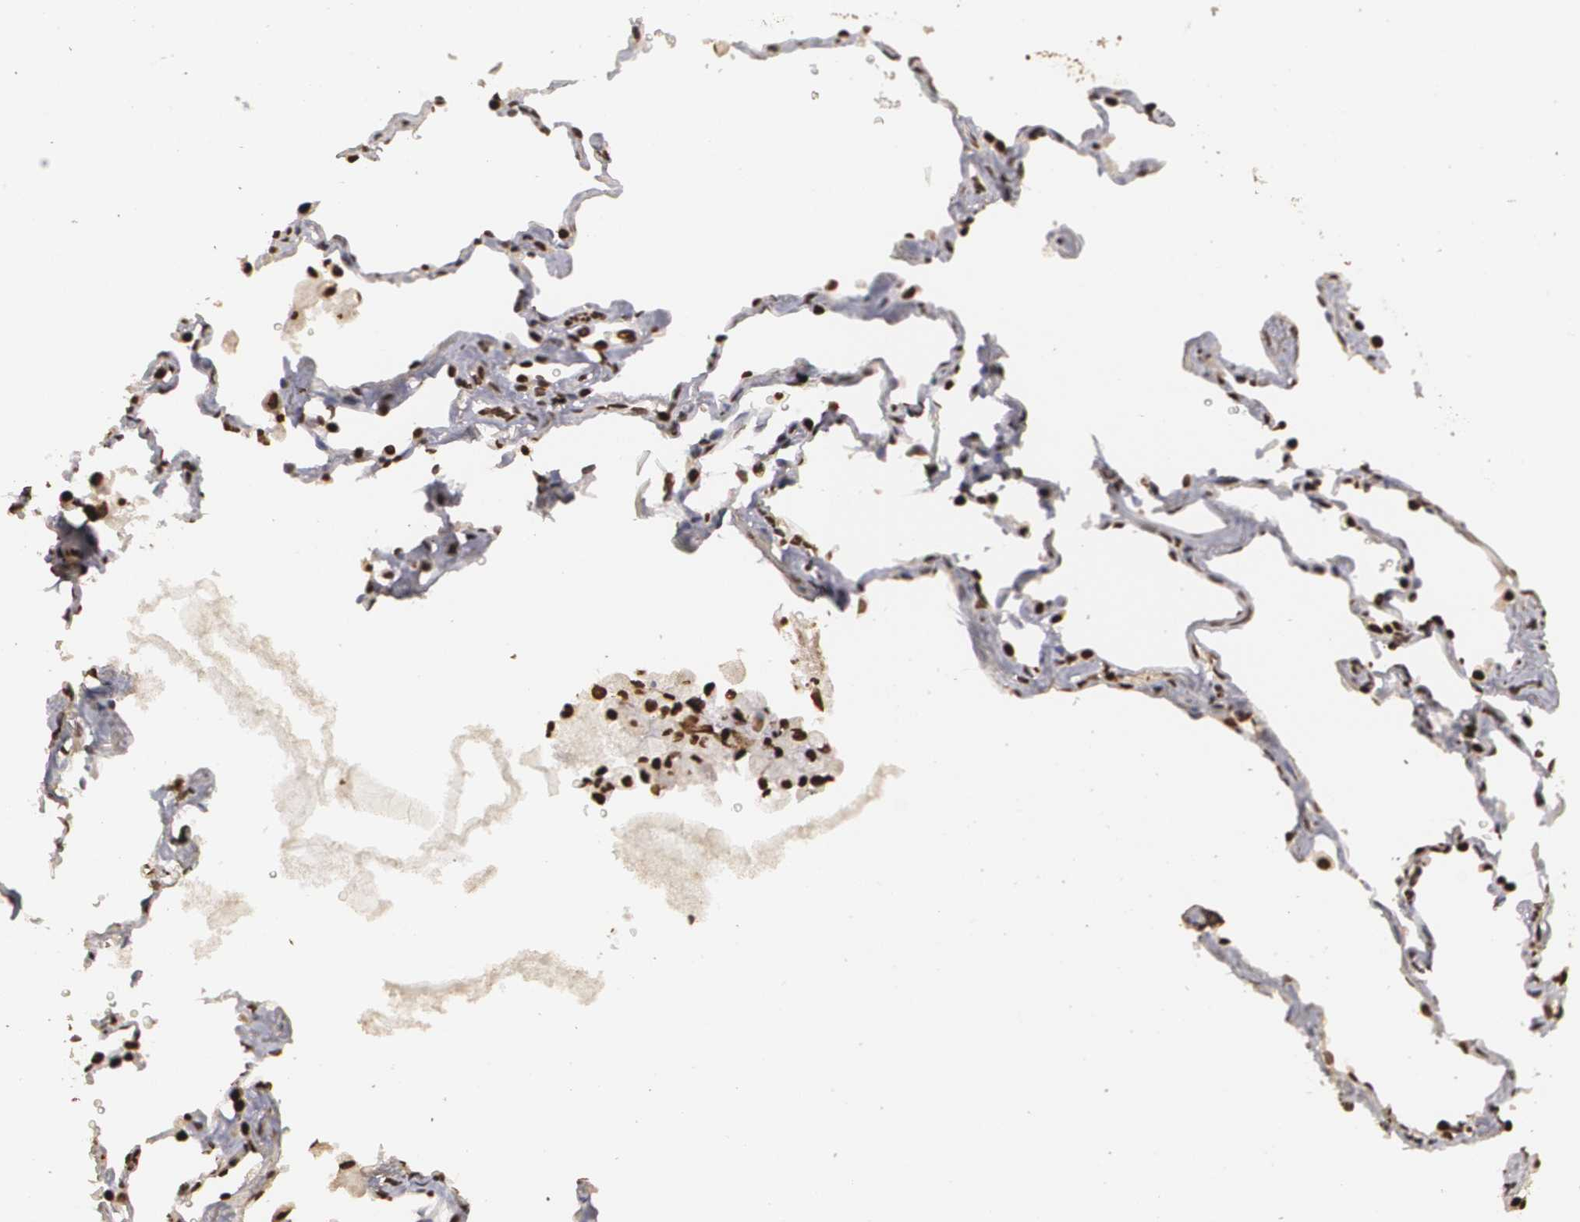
{"staining": {"intensity": "strong", "quantity": ">75%", "location": "nuclear"}, "tissue": "lung cancer", "cell_type": "Tumor cells", "image_type": "cancer", "snomed": [{"axis": "morphology", "description": "Adenocarcinoma, NOS"}, {"axis": "topography", "description": "Lung"}], "caption": "Lung cancer (adenocarcinoma) stained with a protein marker reveals strong staining in tumor cells.", "gene": "RCOR1", "patient": {"sex": "female", "age": 50}}